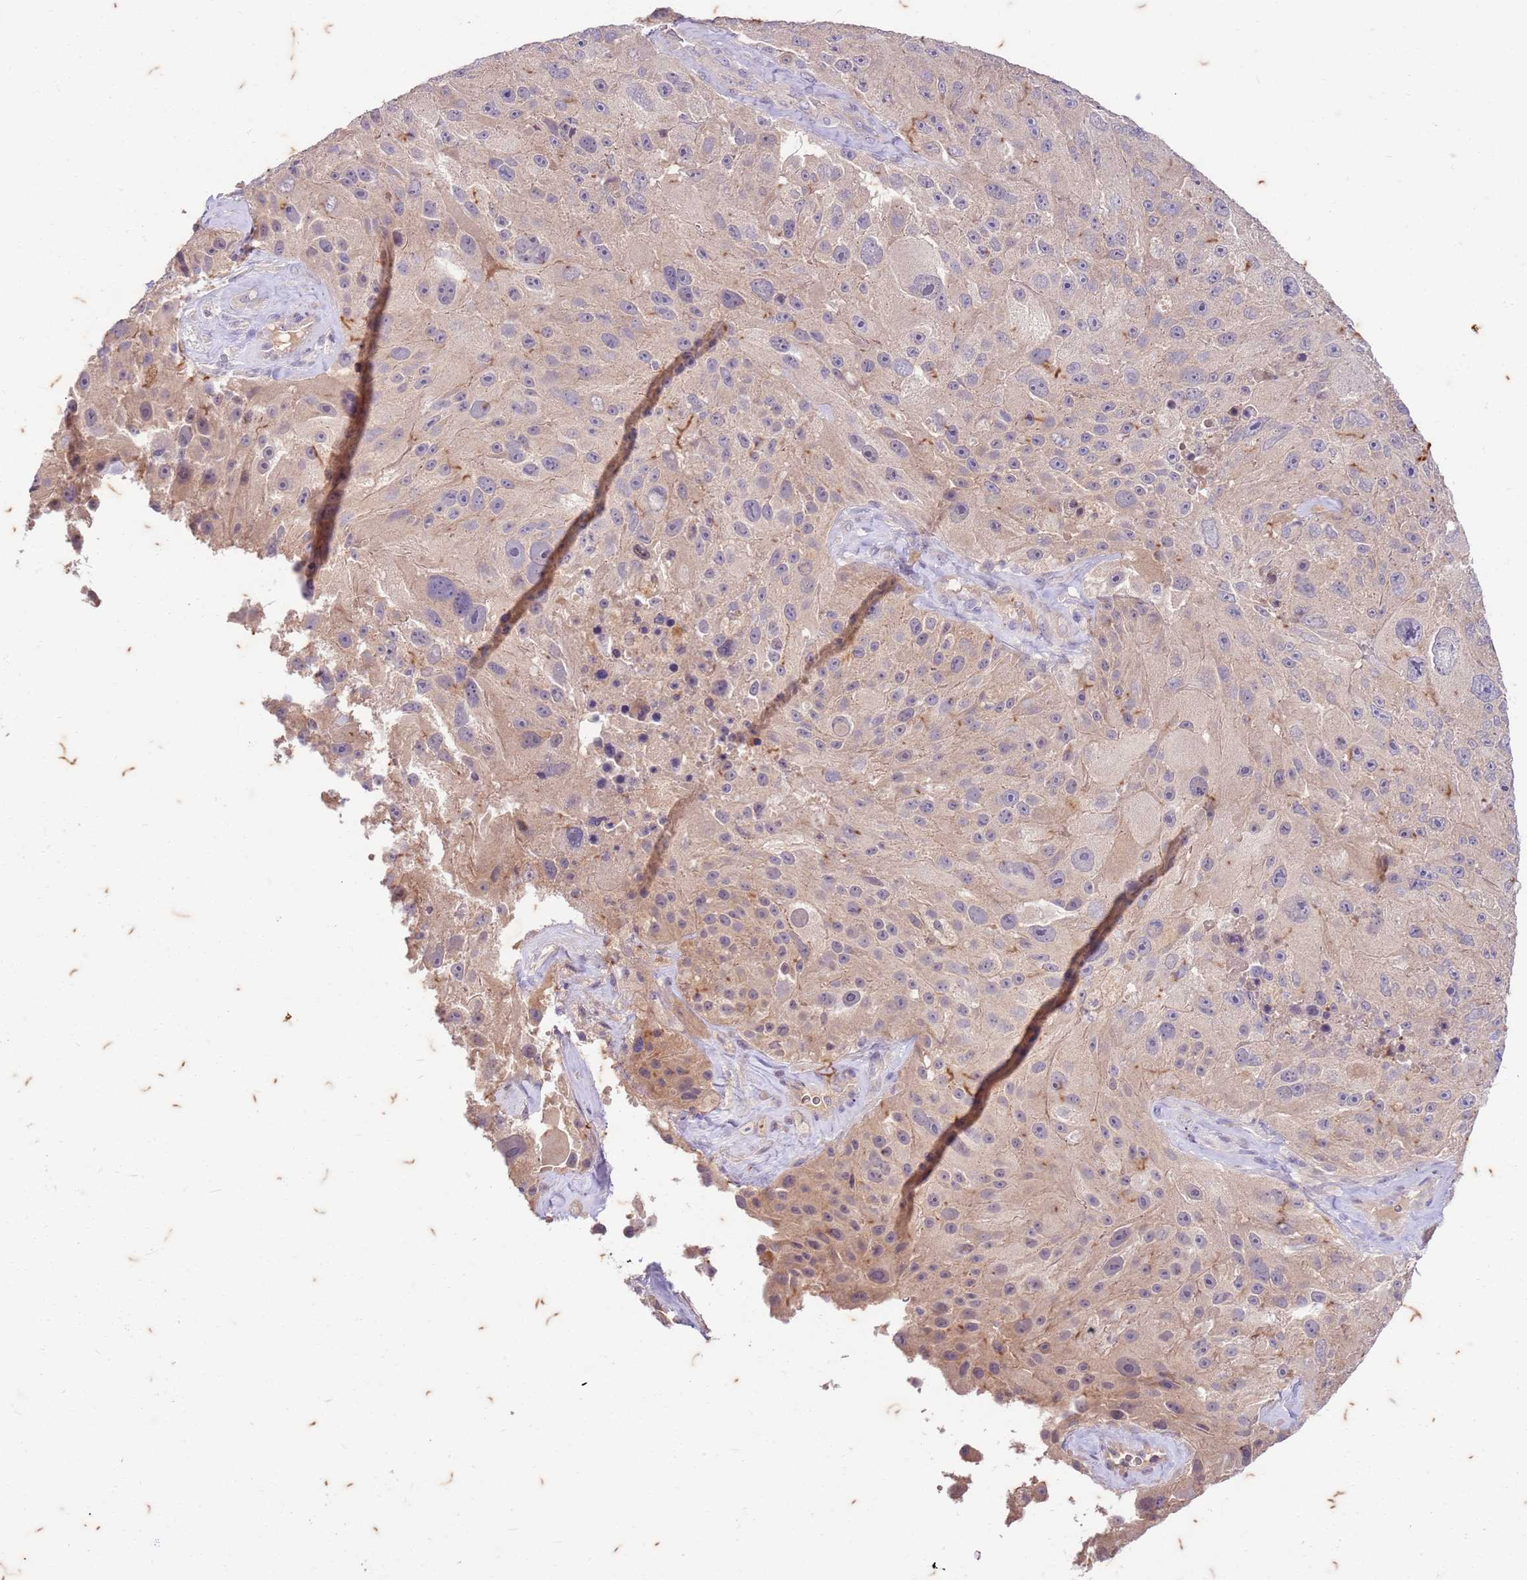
{"staining": {"intensity": "negative", "quantity": "none", "location": "none"}, "tissue": "melanoma", "cell_type": "Tumor cells", "image_type": "cancer", "snomed": [{"axis": "morphology", "description": "Malignant melanoma, Metastatic site"}, {"axis": "topography", "description": "Lymph node"}], "caption": "The photomicrograph displays no significant expression in tumor cells of melanoma.", "gene": "RAPGEF3", "patient": {"sex": "male", "age": 62}}